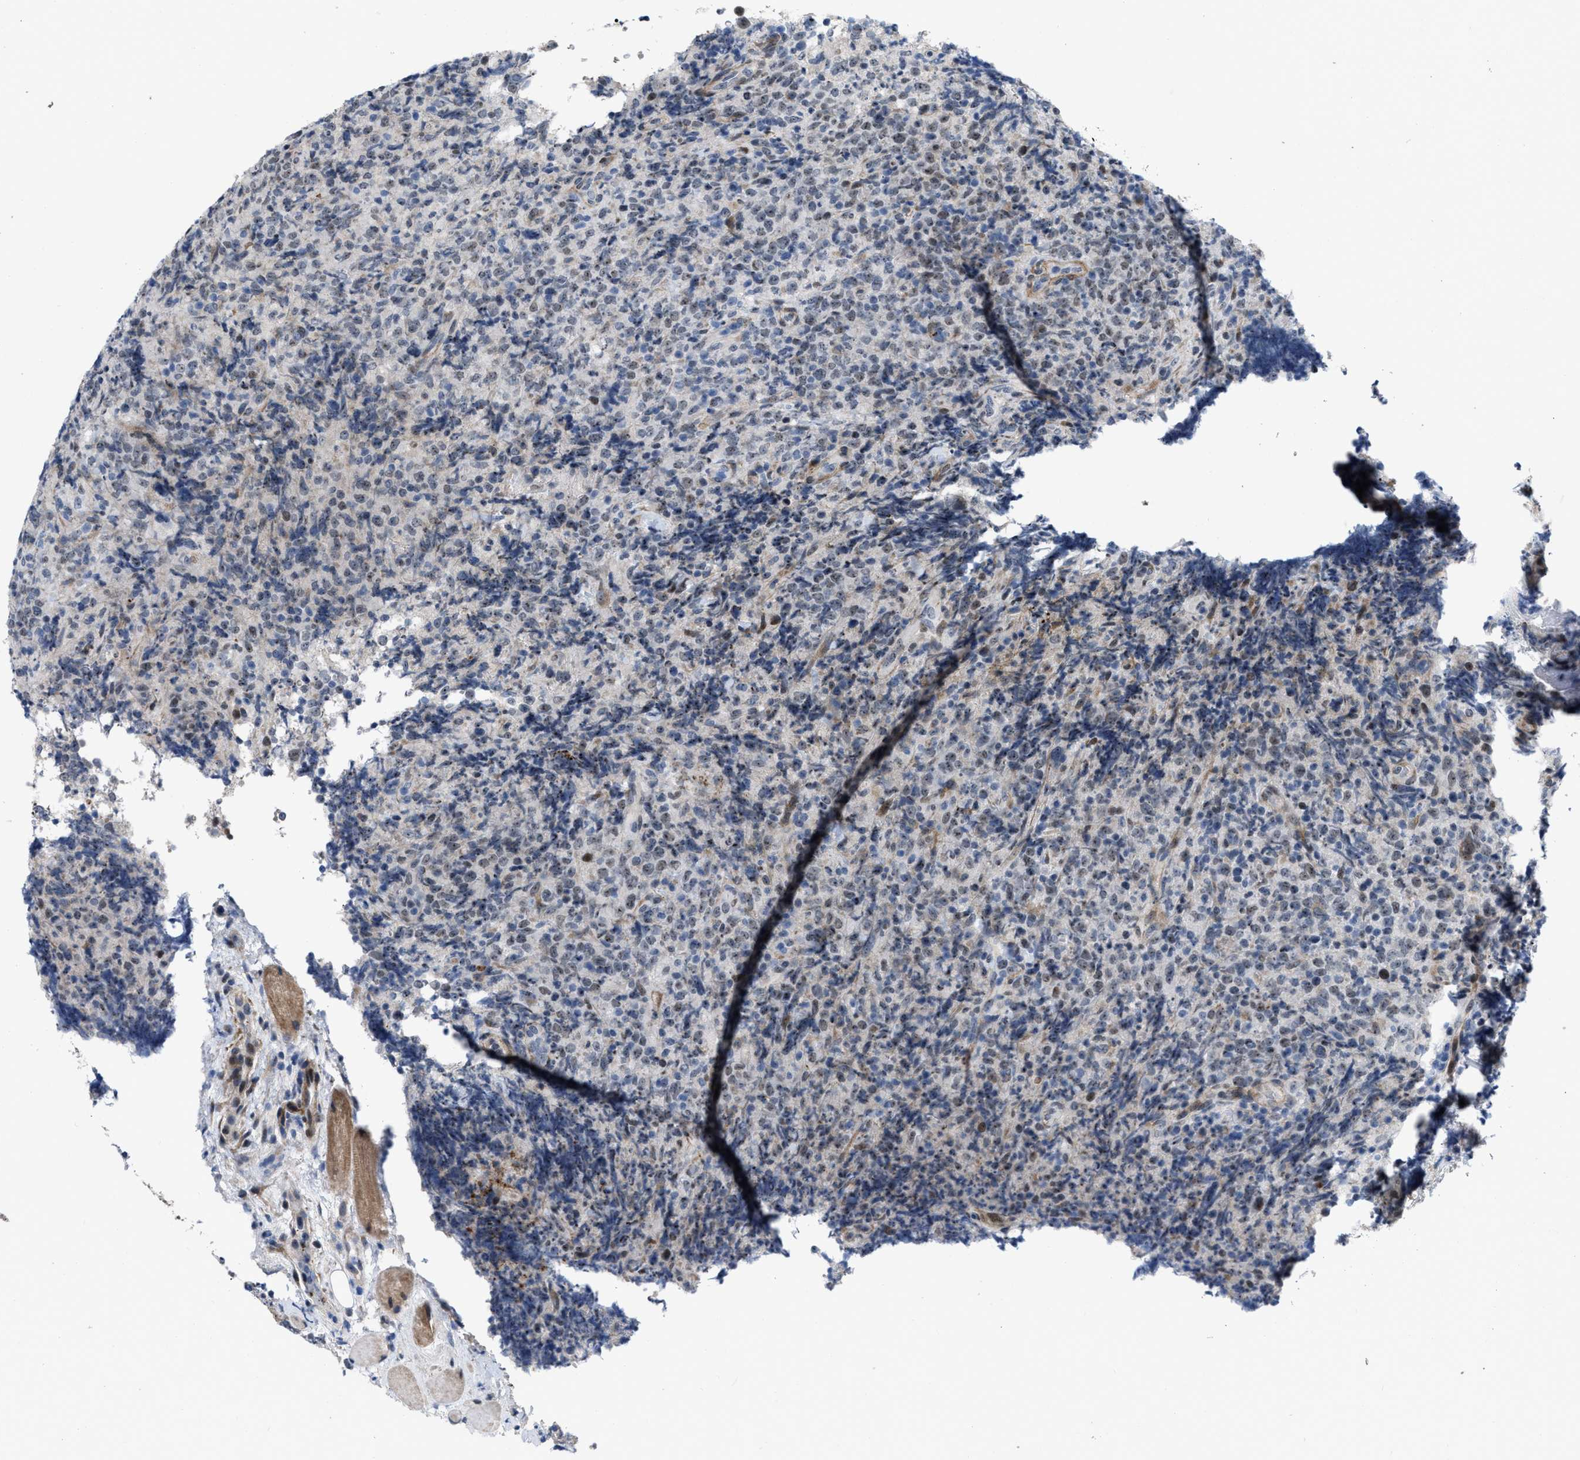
{"staining": {"intensity": "weak", "quantity": ">75%", "location": "nuclear"}, "tissue": "lymphoma", "cell_type": "Tumor cells", "image_type": "cancer", "snomed": [{"axis": "morphology", "description": "Malignant lymphoma, non-Hodgkin's type, High grade"}, {"axis": "topography", "description": "Tonsil"}], "caption": "IHC (DAB) staining of high-grade malignant lymphoma, non-Hodgkin's type exhibits weak nuclear protein positivity in approximately >75% of tumor cells.", "gene": "POLR1F", "patient": {"sex": "female", "age": 36}}